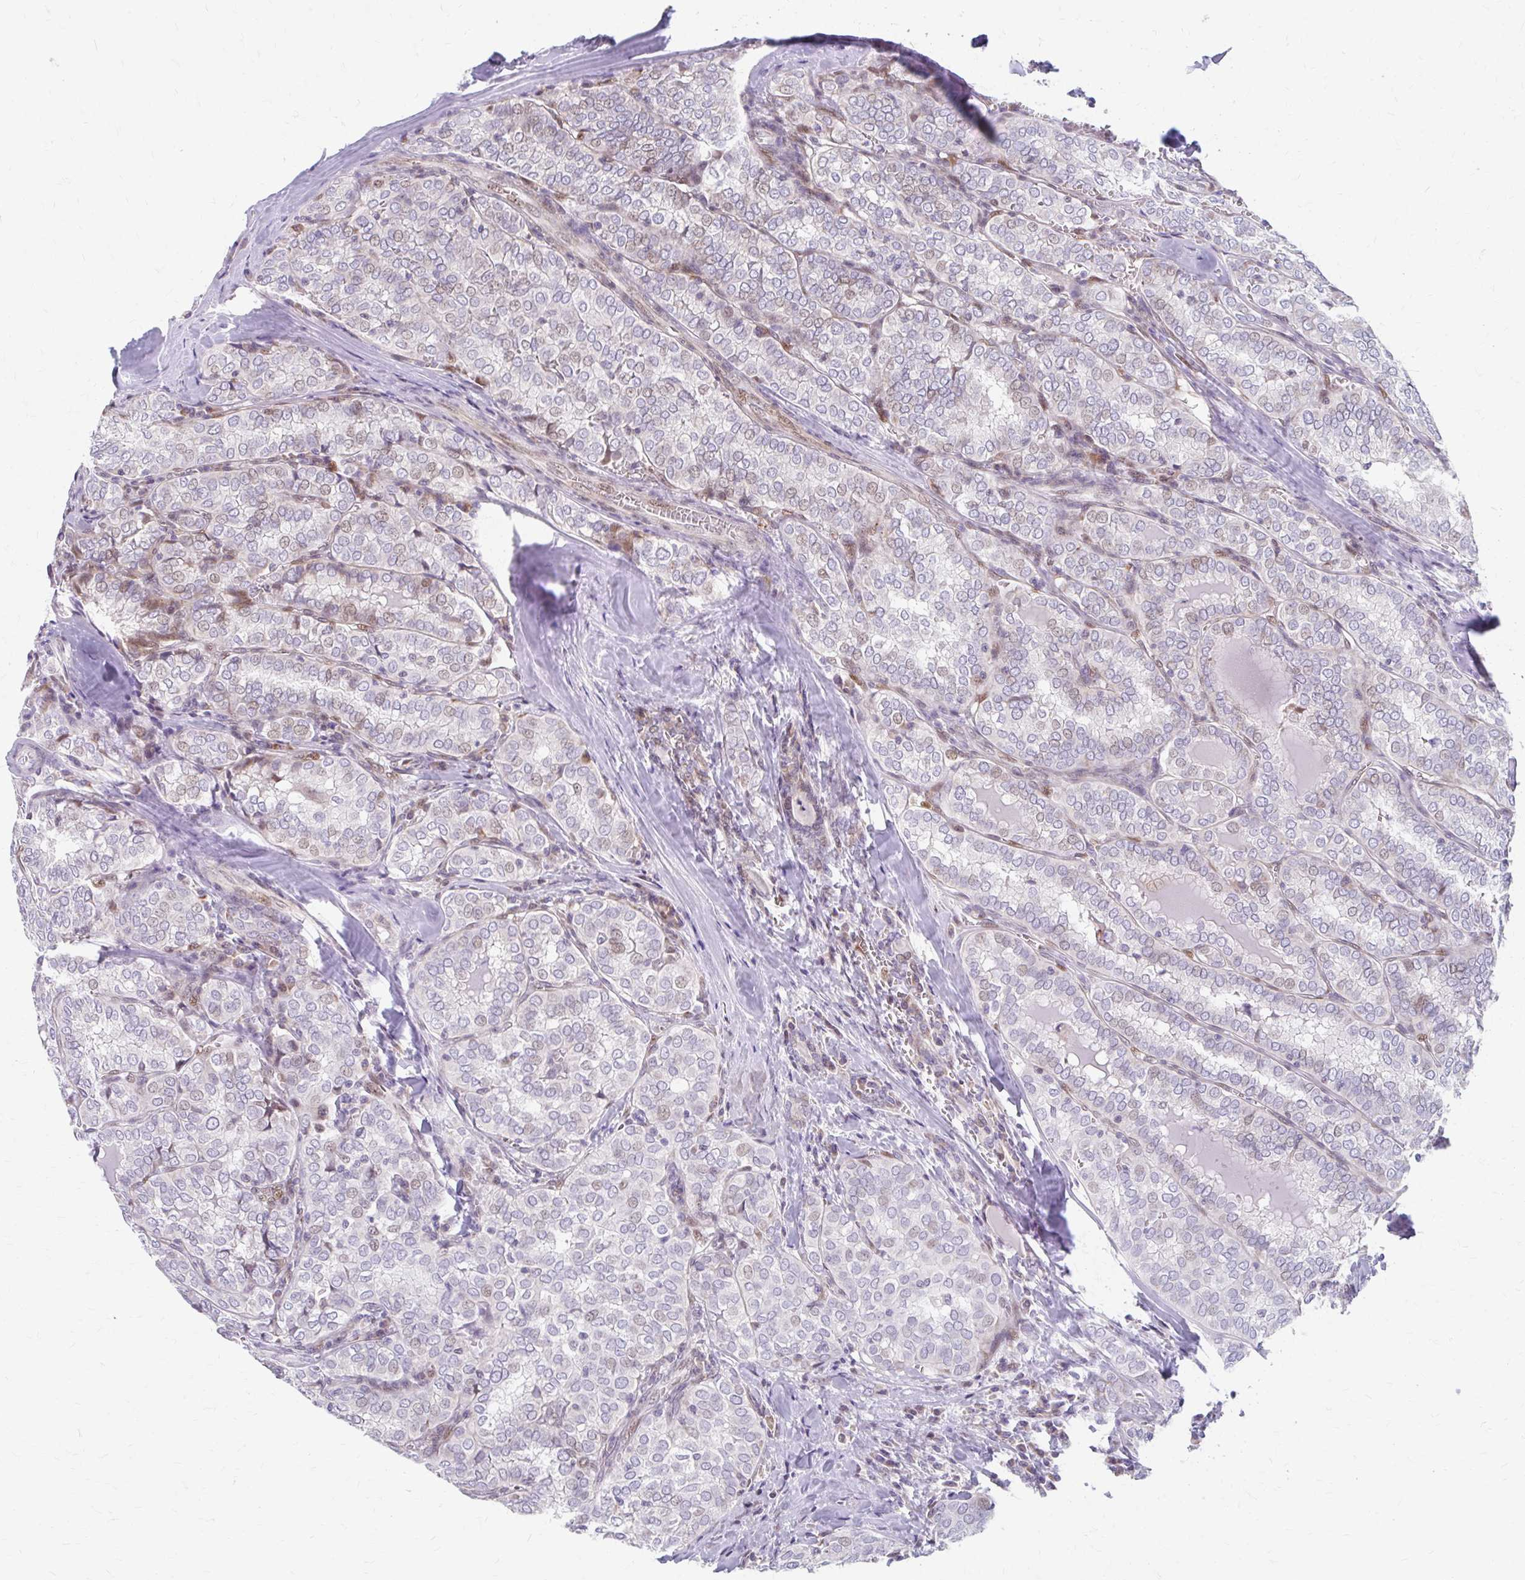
{"staining": {"intensity": "negative", "quantity": "none", "location": "none"}, "tissue": "thyroid cancer", "cell_type": "Tumor cells", "image_type": "cancer", "snomed": [{"axis": "morphology", "description": "Papillary adenocarcinoma, NOS"}, {"axis": "topography", "description": "Thyroid gland"}], "caption": "The photomicrograph shows no staining of tumor cells in papillary adenocarcinoma (thyroid).", "gene": "BEAN1", "patient": {"sex": "female", "age": 30}}